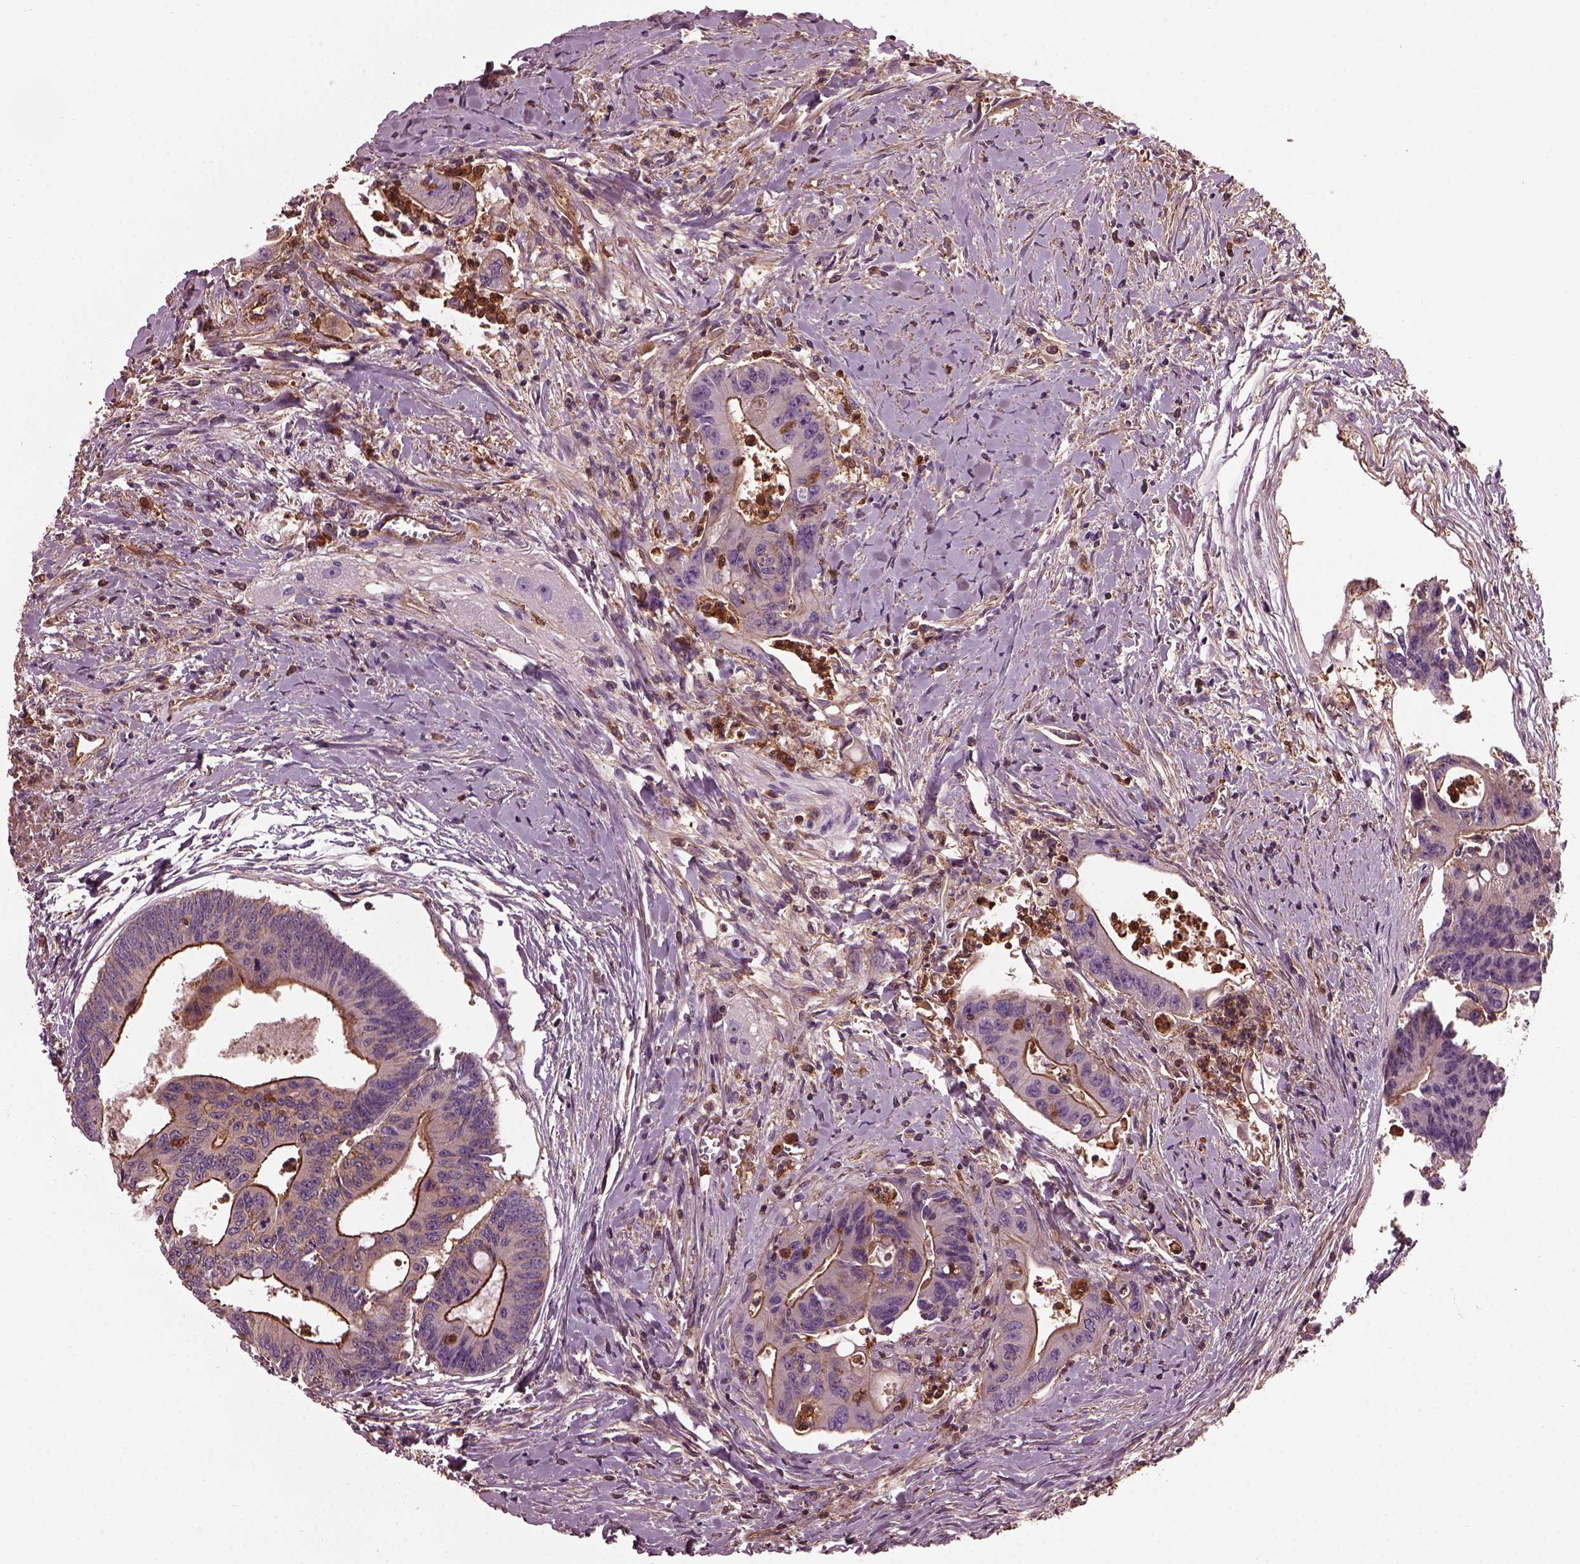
{"staining": {"intensity": "moderate", "quantity": ">75%", "location": "cytoplasmic/membranous"}, "tissue": "colorectal cancer", "cell_type": "Tumor cells", "image_type": "cancer", "snomed": [{"axis": "morphology", "description": "Adenocarcinoma, NOS"}, {"axis": "topography", "description": "Rectum"}], "caption": "Colorectal cancer stained with immunohistochemistry (IHC) exhibits moderate cytoplasmic/membranous positivity in approximately >75% of tumor cells. Nuclei are stained in blue.", "gene": "MYL6", "patient": {"sex": "male", "age": 59}}